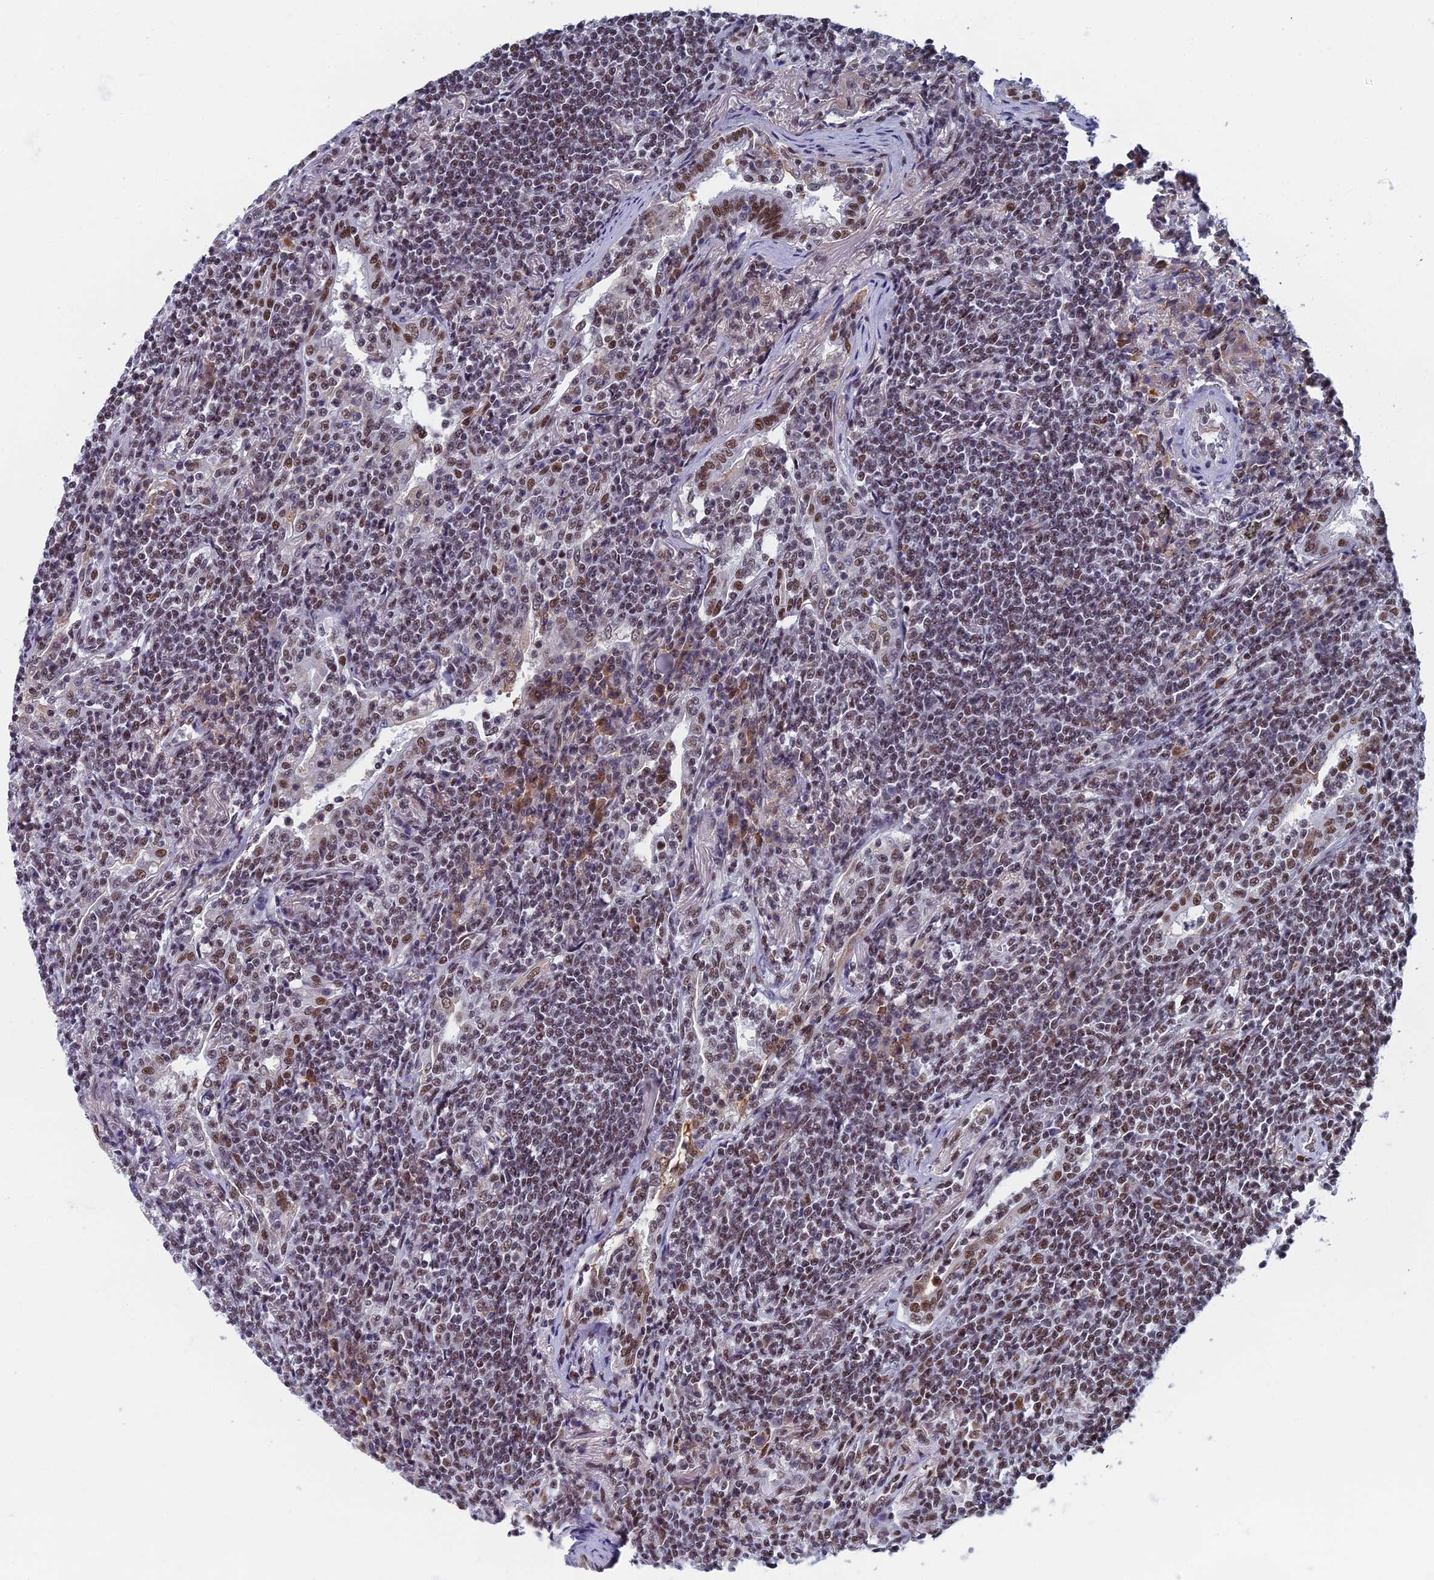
{"staining": {"intensity": "moderate", "quantity": "25%-75%", "location": "nuclear"}, "tissue": "lymphoma", "cell_type": "Tumor cells", "image_type": "cancer", "snomed": [{"axis": "morphology", "description": "Malignant lymphoma, non-Hodgkin's type, Low grade"}, {"axis": "topography", "description": "Lung"}], "caption": "The histopathology image reveals a brown stain indicating the presence of a protein in the nuclear of tumor cells in malignant lymphoma, non-Hodgkin's type (low-grade).", "gene": "TAF13", "patient": {"sex": "female", "age": 71}}